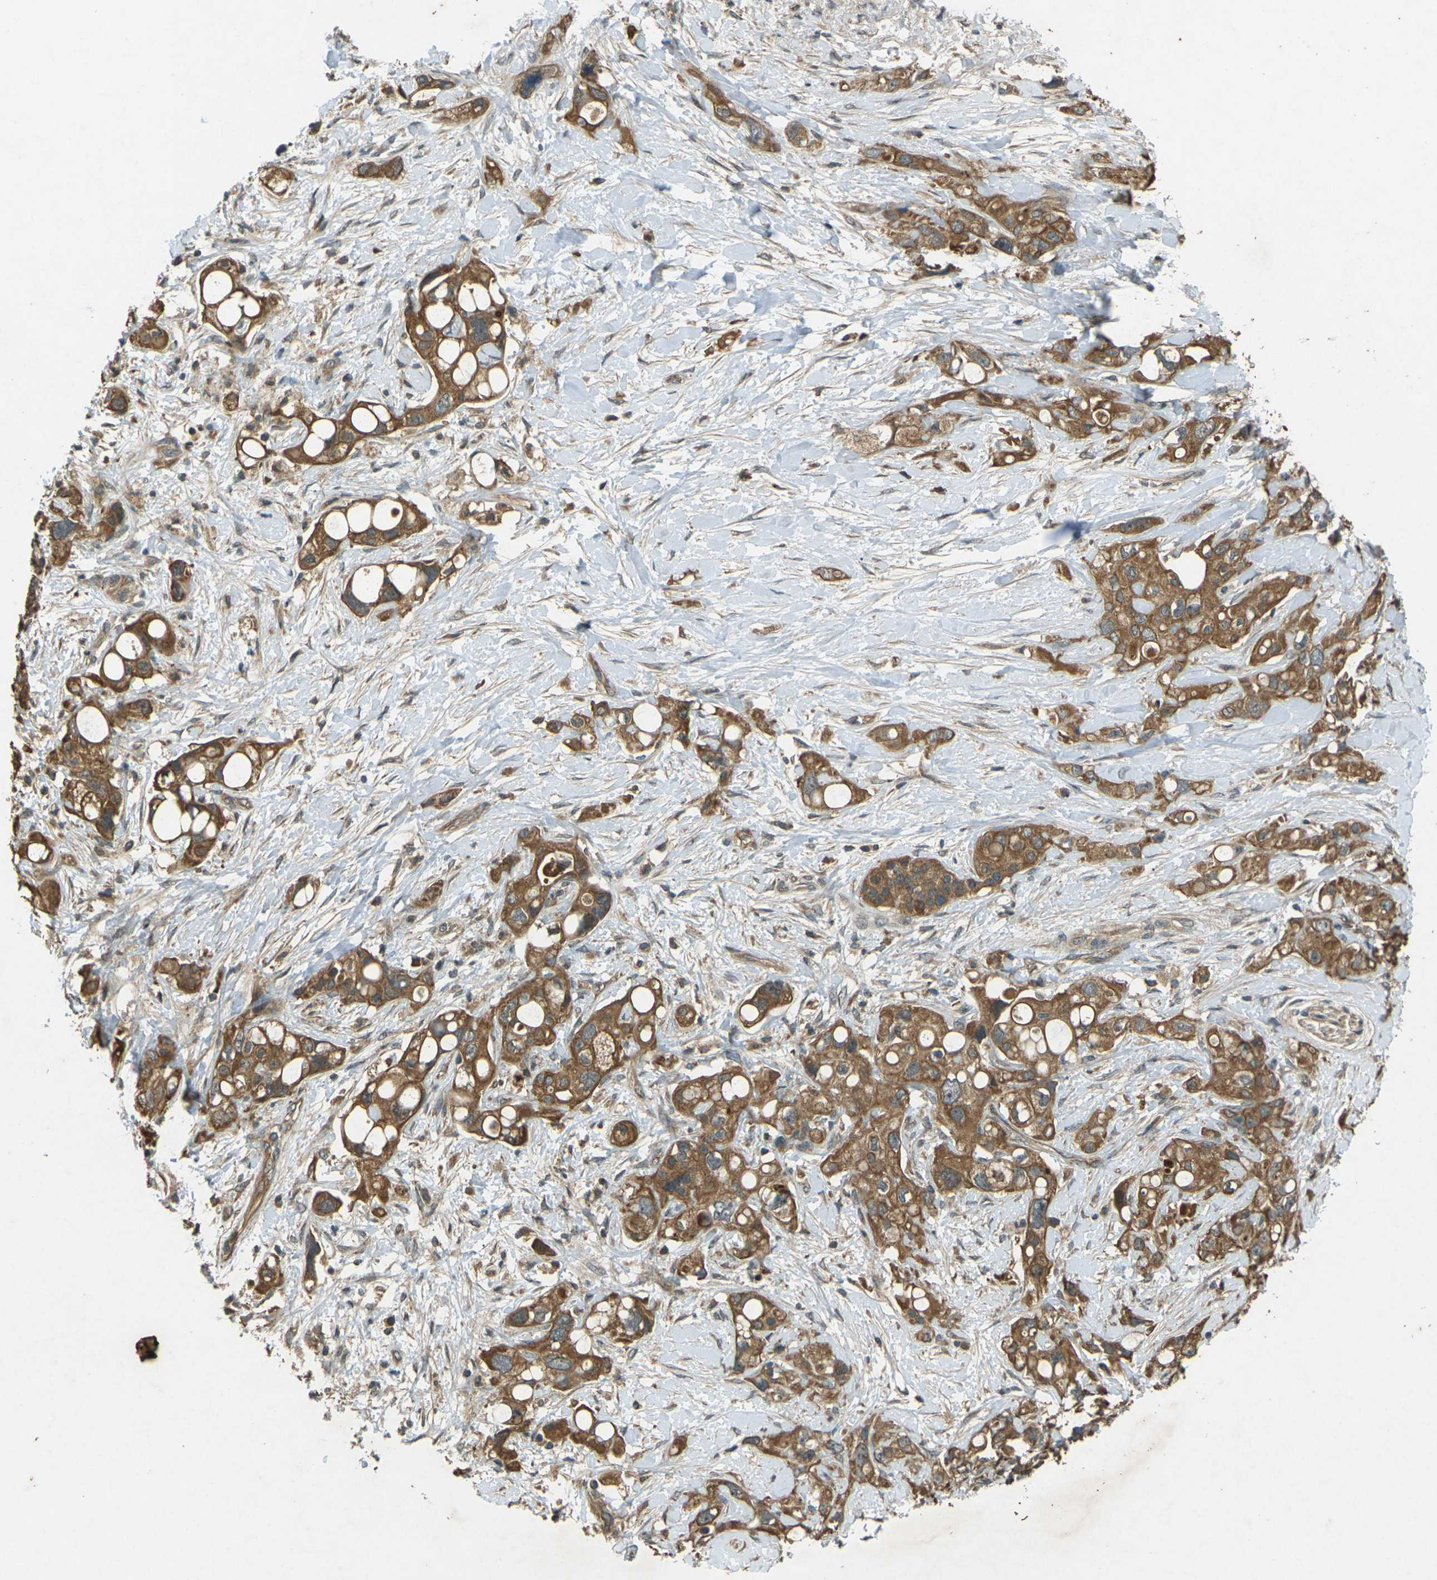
{"staining": {"intensity": "moderate", "quantity": ">75%", "location": "cytoplasmic/membranous"}, "tissue": "pancreatic cancer", "cell_type": "Tumor cells", "image_type": "cancer", "snomed": [{"axis": "morphology", "description": "Adenocarcinoma, NOS"}, {"axis": "topography", "description": "Pancreas"}], "caption": "A micrograph of human pancreatic adenocarcinoma stained for a protein reveals moderate cytoplasmic/membranous brown staining in tumor cells. Nuclei are stained in blue.", "gene": "TAP1", "patient": {"sex": "female", "age": 56}}